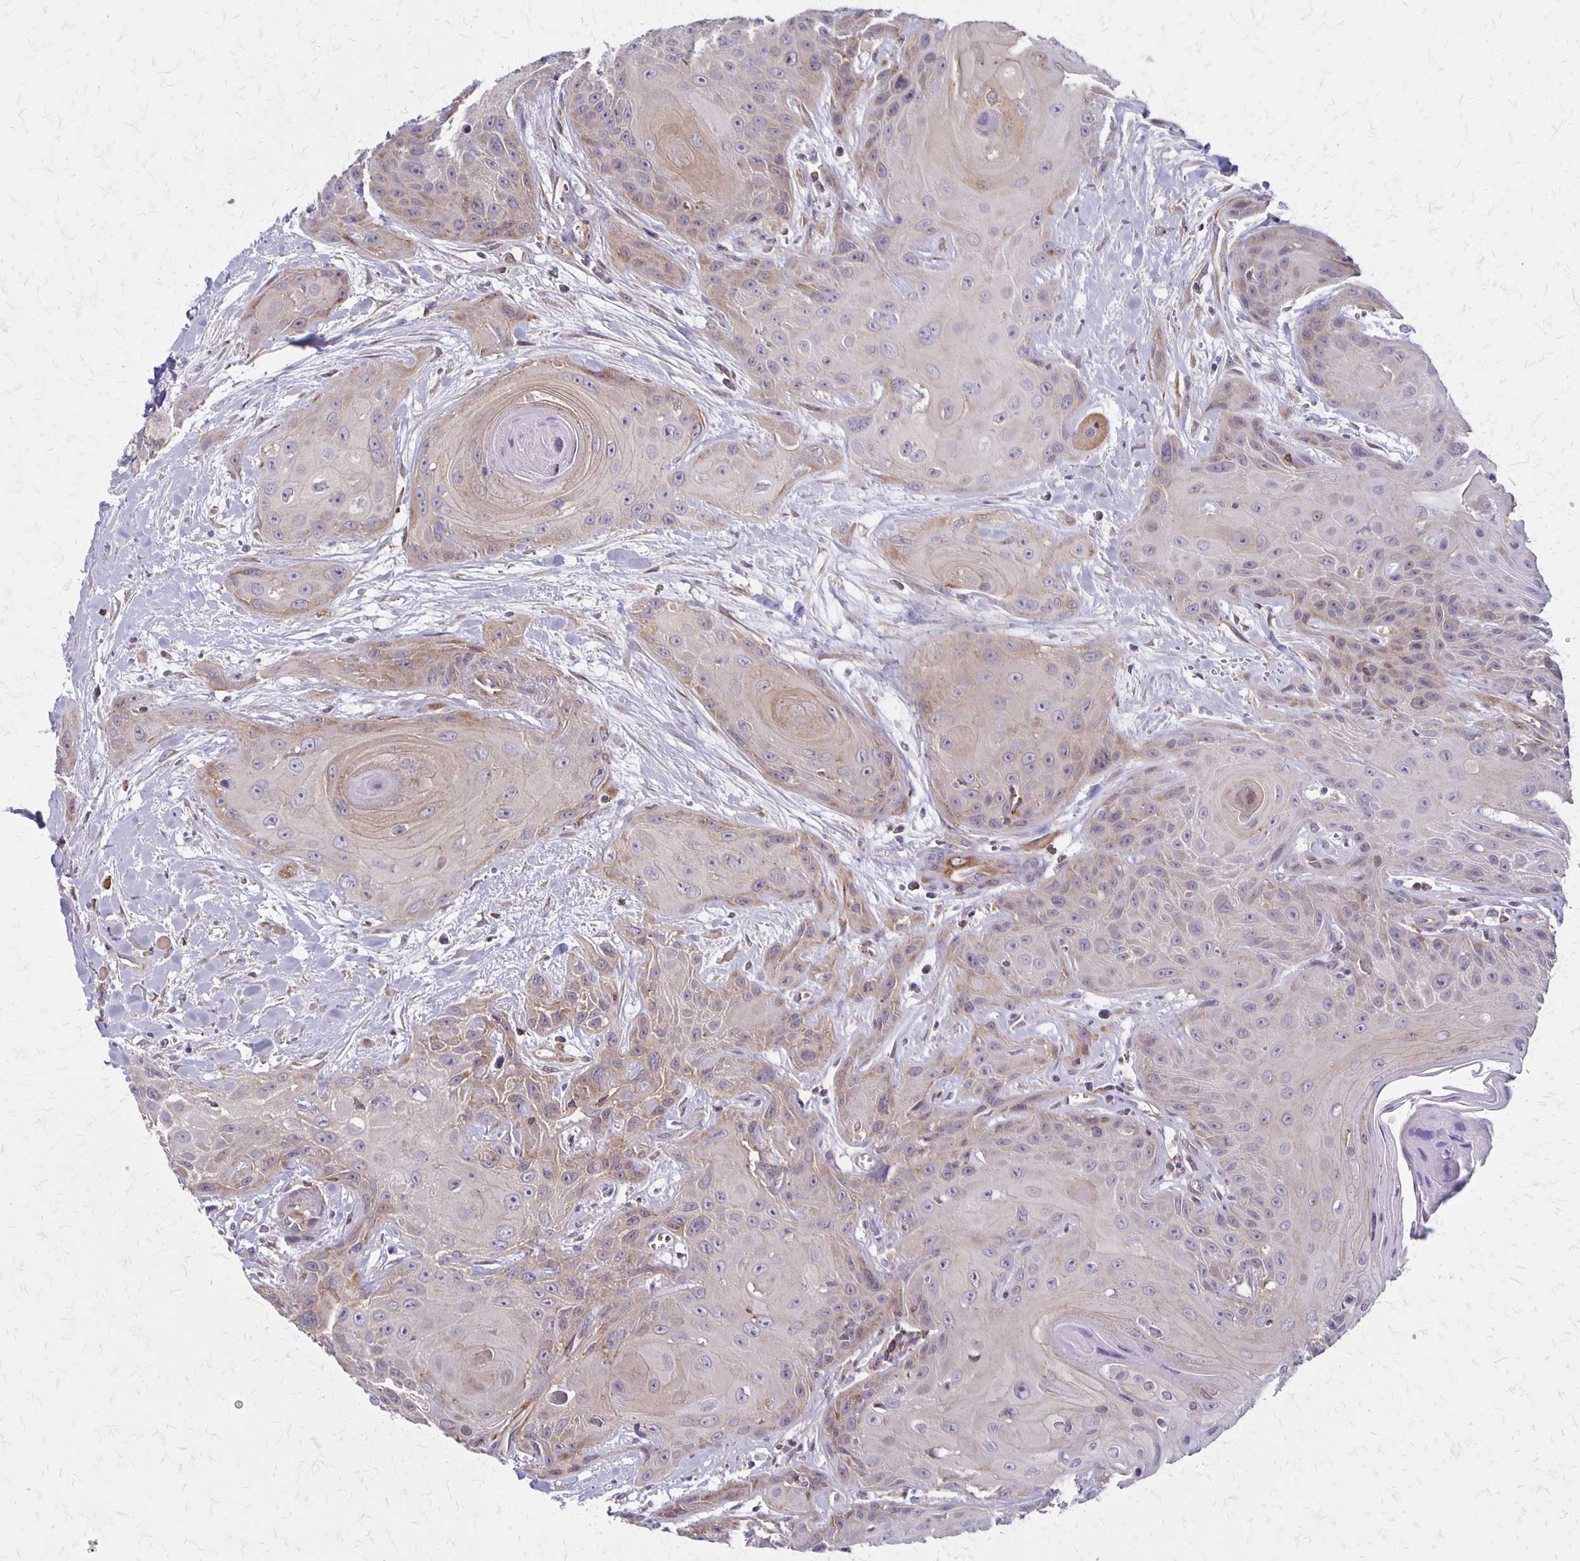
{"staining": {"intensity": "weak", "quantity": "<25%", "location": "cytoplasmic/membranous"}, "tissue": "head and neck cancer", "cell_type": "Tumor cells", "image_type": "cancer", "snomed": [{"axis": "morphology", "description": "Squamous cell carcinoma, NOS"}, {"axis": "topography", "description": "Head-Neck"}], "caption": "Histopathology image shows no protein positivity in tumor cells of head and neck cancer (squamous cell carcinoma) tissue.", "gene": "SEPTIN5", "patient": {"sex": "female", "age": 73}}